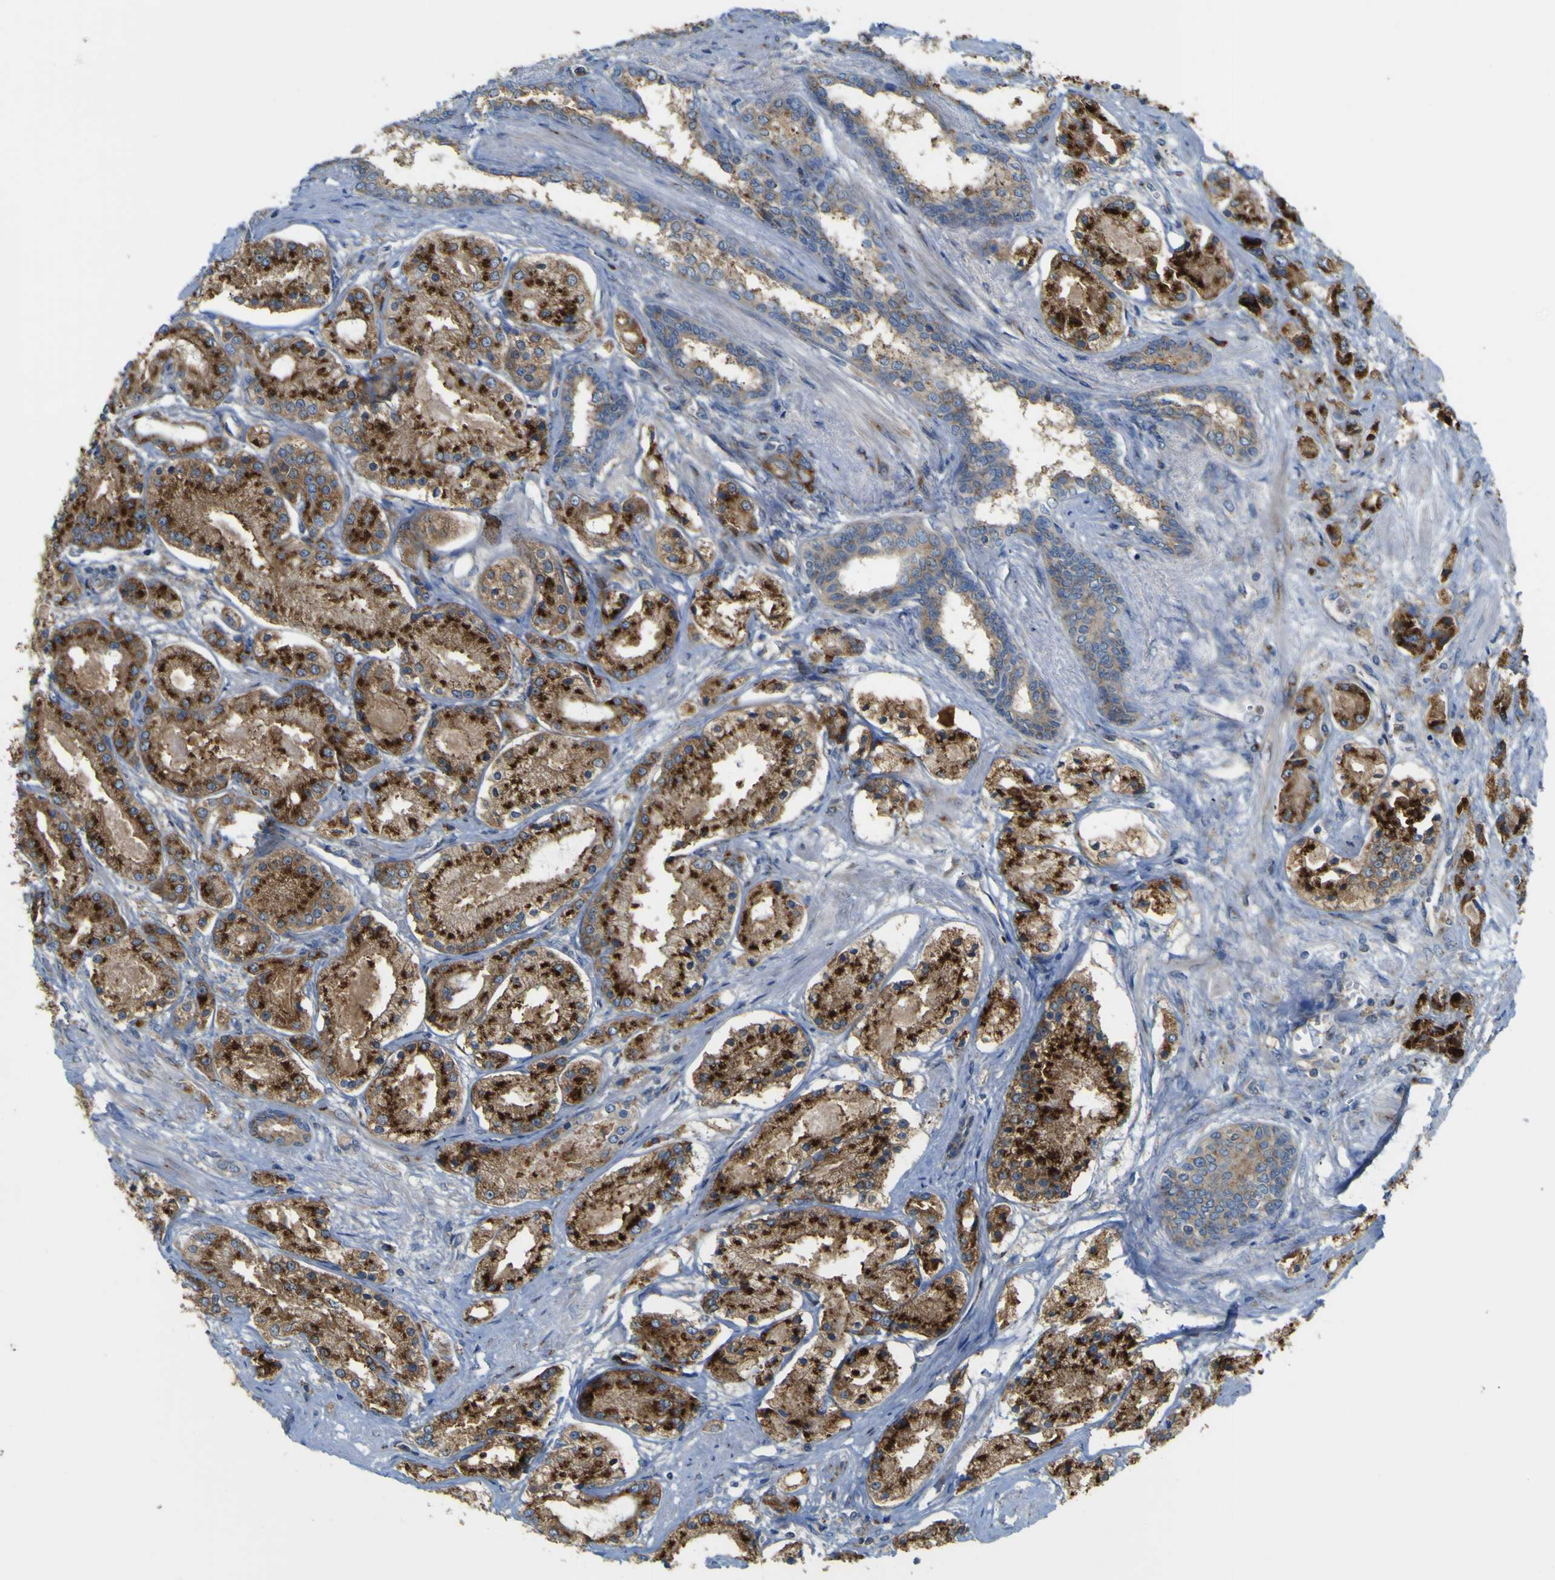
{"staining": {"intensity": "strong", "quantity": ">75%", "location": "cytoplasmic/membranous"}, "tissue": "prostate cancer", "cell_type": "Tumor cells", "image_type": "cancer", "snomed": [{"axis": "morphology", "description": "Adenocarcinoma, High grade"}, {"axis": "topography", "description": "Prostate"}], "caption": "Immunohistochemical staining of human prostate cancer displays strong cytoplasmic/membranous protein positivity in approximately >75% of tumor cells.", "gene": "IGF2R", "patient": {"sex": "male", "age": 66}}